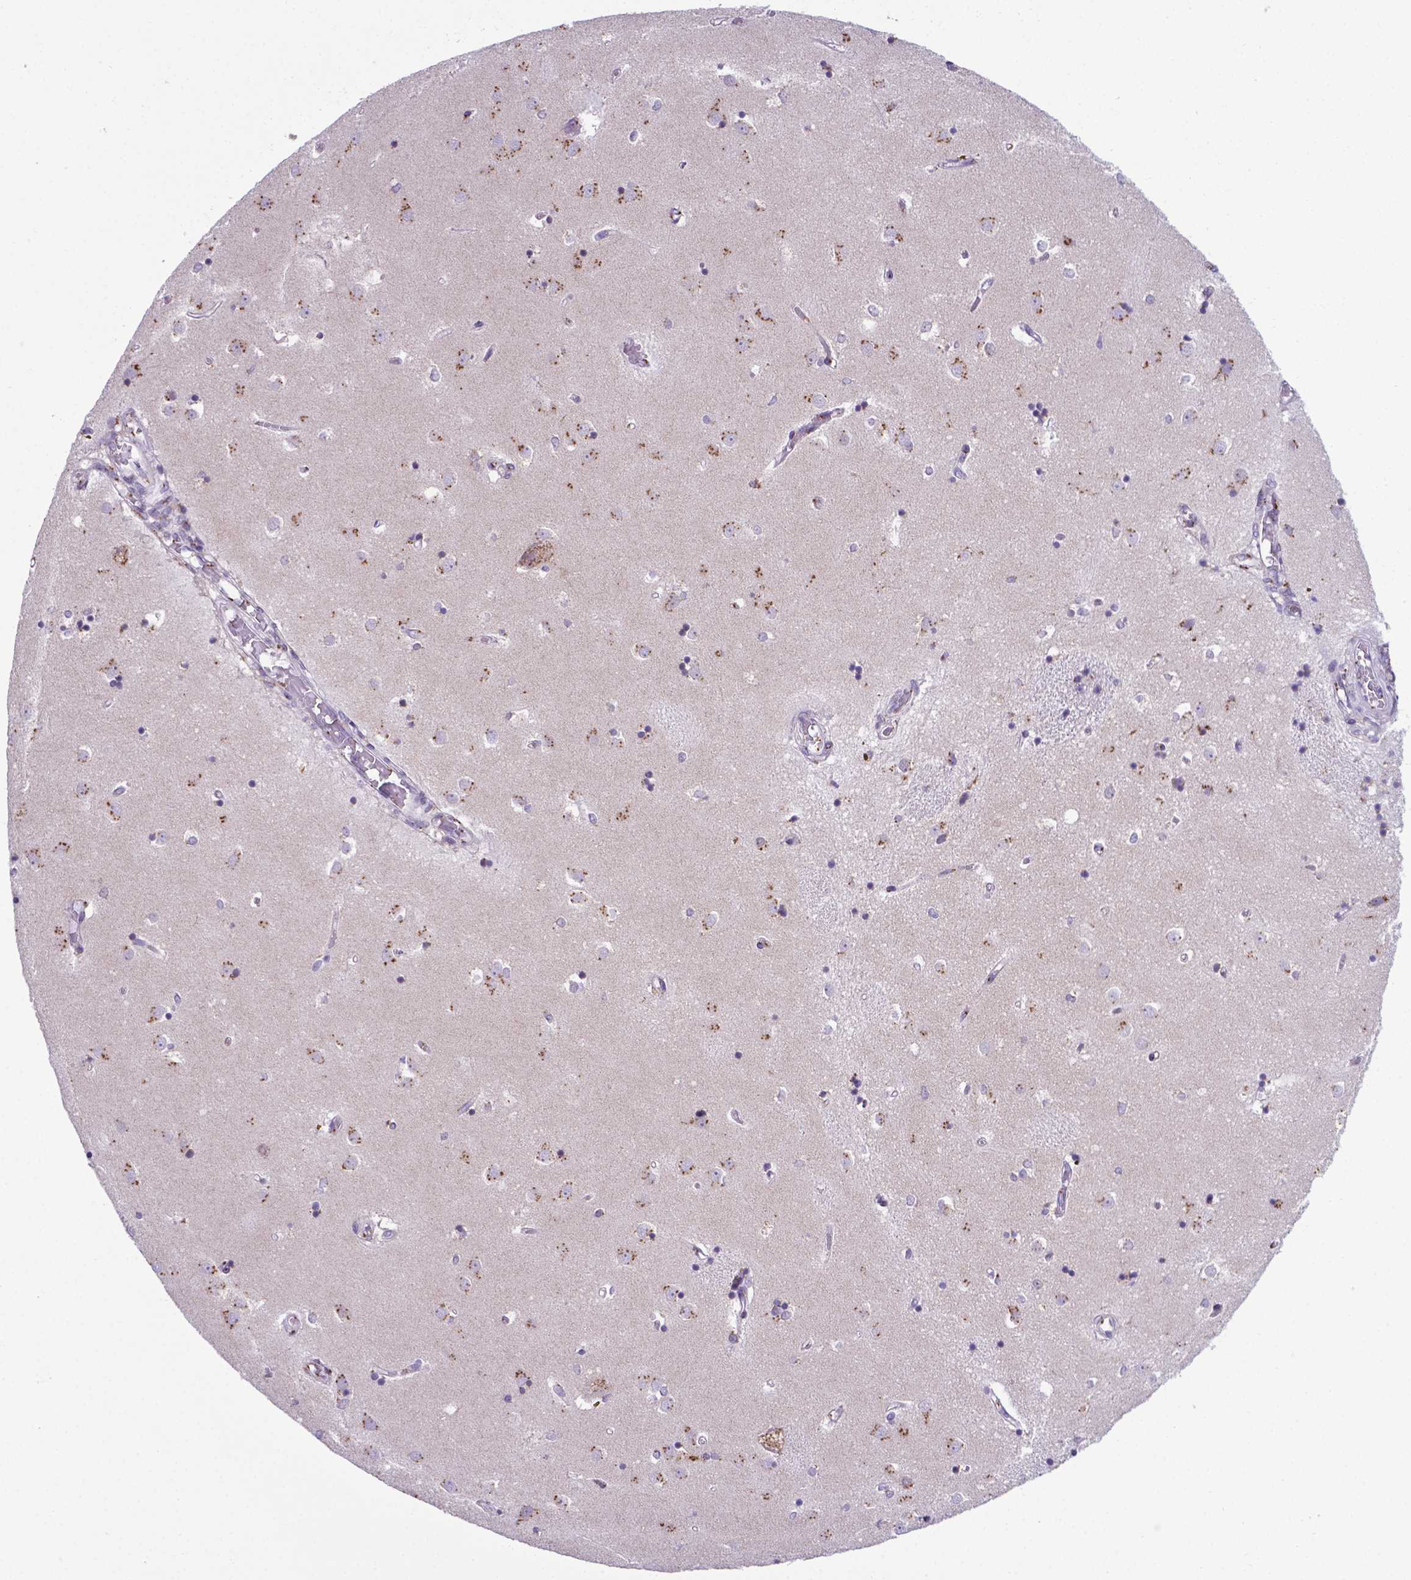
{"staining": {"intensity": "negative", "quantity": "none", "location": "none"}, "tissue": "caudate", "cell_type": "Glial cells", "image_type": "normal", "snomed": [{"axis": "morphology", "description": "Normal tissue, NOS"}, {"axis": "topography", "description": "Lateral ventricle wall"}], "caption": "An immunohistochemistry histopathology image of unremarkable caudate is shown. There is no staining in glial cells of caudate.", "gene": "MRPL10", "patient": {"sex": "male", "age": 54}}